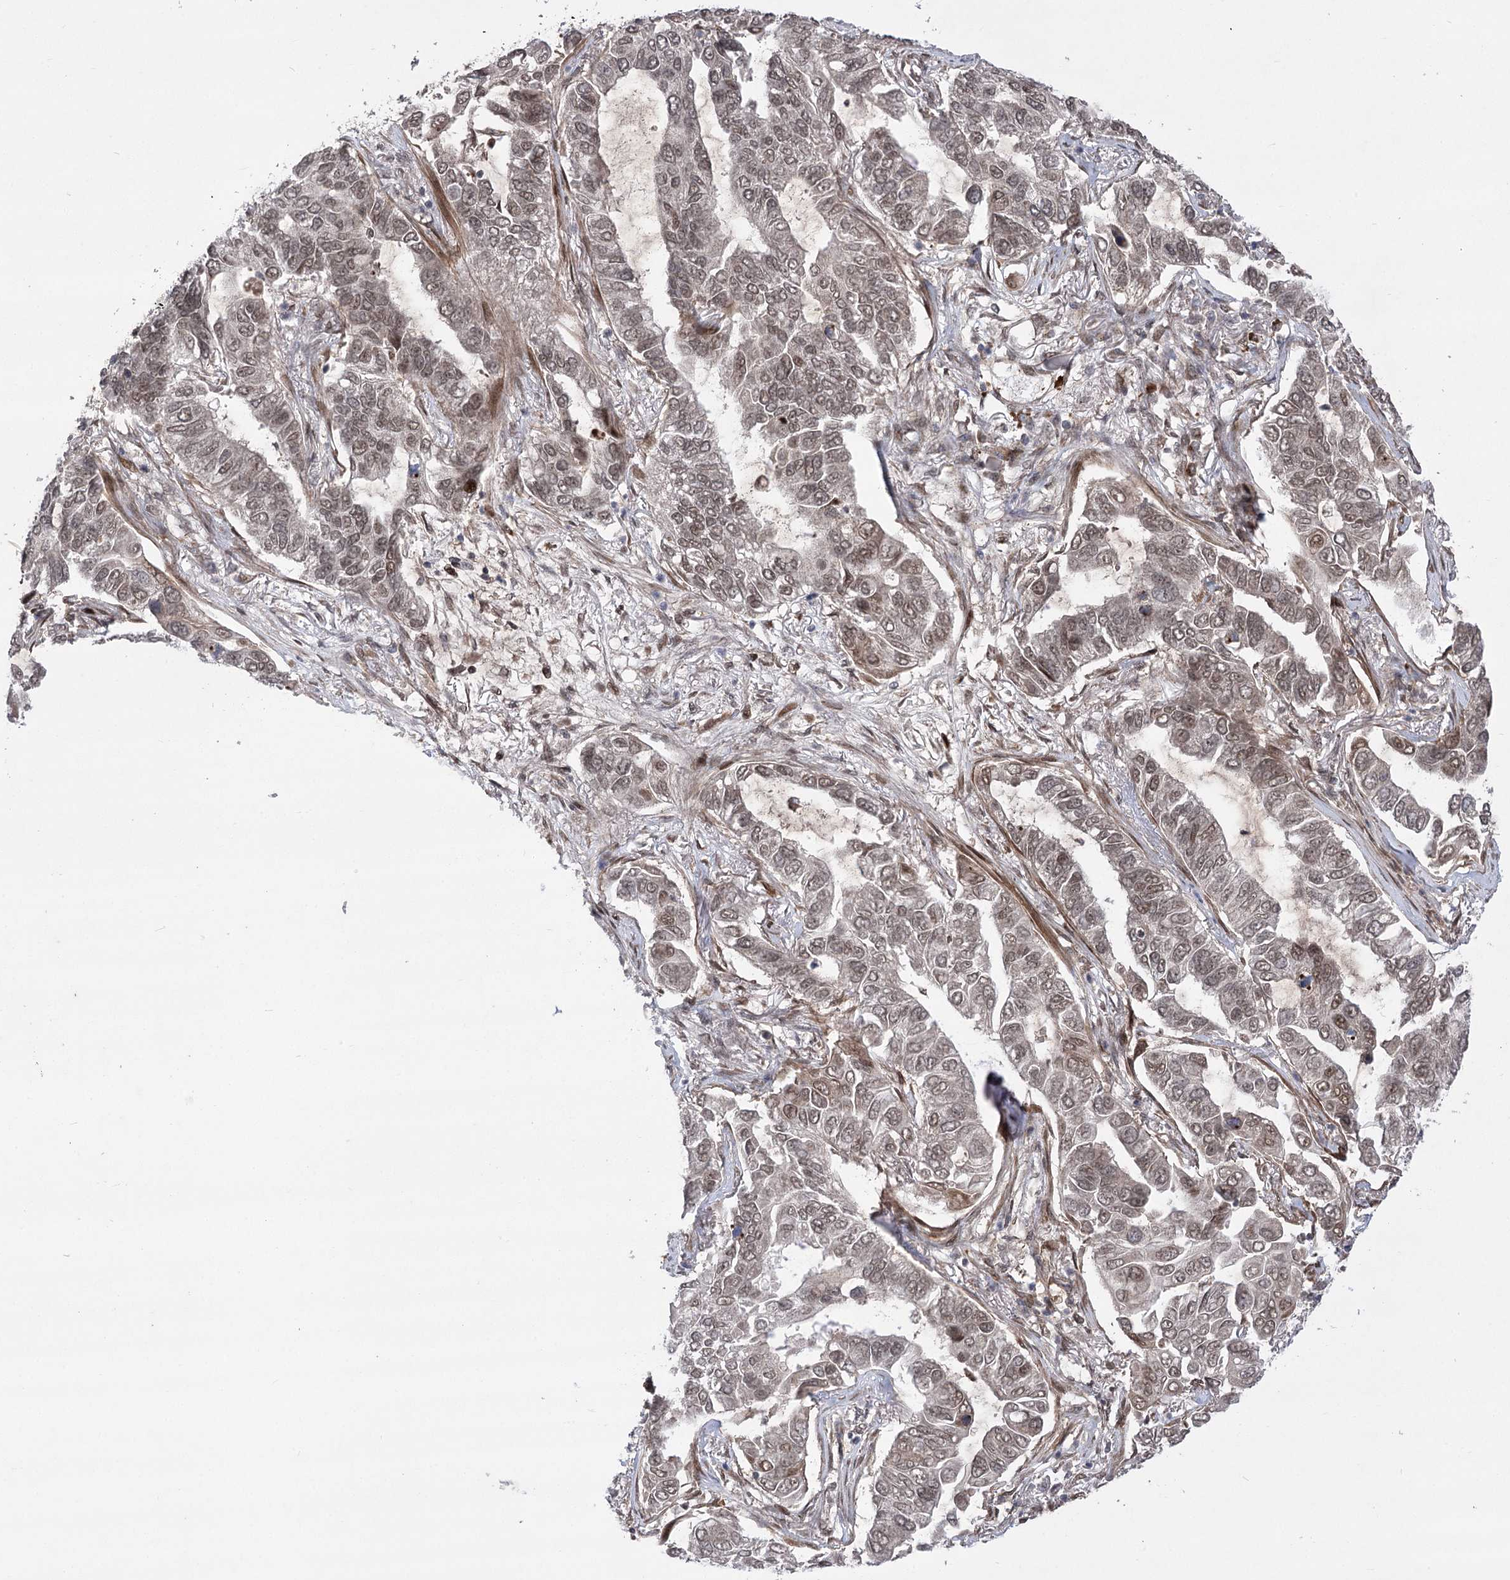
{"staining": {"intensity": "weak", "quantity": ">75%", "location": "nuclear"}, "tissue": "lung cancer", "cell_type": "Tumor cells", "image_type": "cancer", "snomed": [{"axis": "morphology", "description": "Adenocarcinoma, NOS"}, {"axis": "topography", "description": "Lung"}], "caption": "Immunohistochemistry histopathology image of lung cancer stained for a protein (brown), which exhibits low levels of weak nuclear expression in approximately >75% of tumor cells.", "gene": "TENM2", "patient": {"sex": "male", "age": 64}}